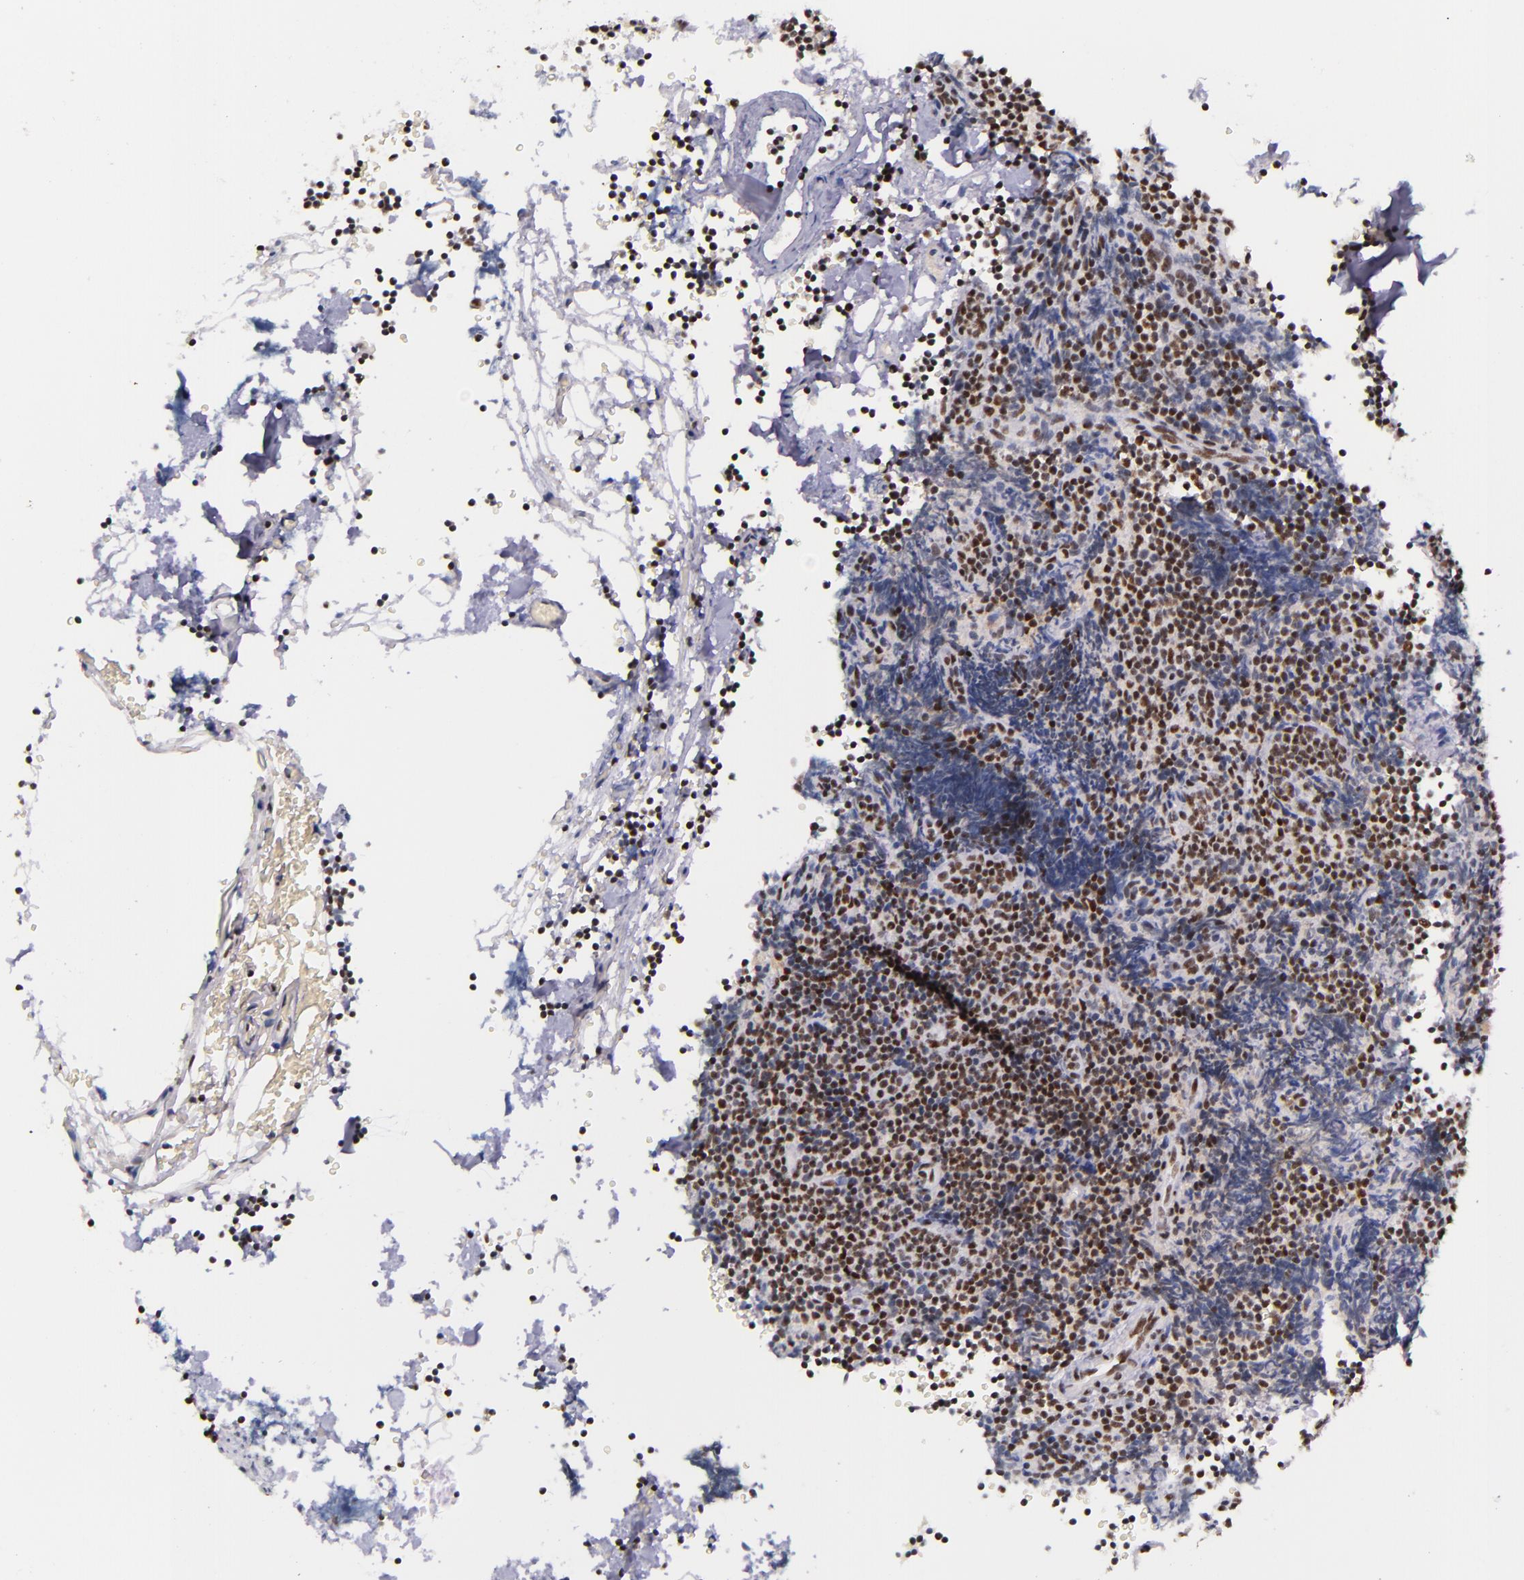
{"staining": {"intensity": "strong", "quantity": ">75%", "location": "nuclear"}, "tissue": "lymphoma", "cell_type": "Tumor cells", "image_type": "cancer", "snomed": [{"axis": "morphology", "description": "Malignant lymphoma, non-Hodgkin's type, High grade"}, {"axis": "topography", "description": "Lymph node"}], "caption": "High-magnification brightfield microscopy of lymphoma stained with DAB (brown) and counterstained with hematoxylin (blue). tumor cells exhibit strong nuclear positivity is seen in about>75% of cells.", "gene": "GPKOW", "patient": {"sex": "female", "age": 58}}